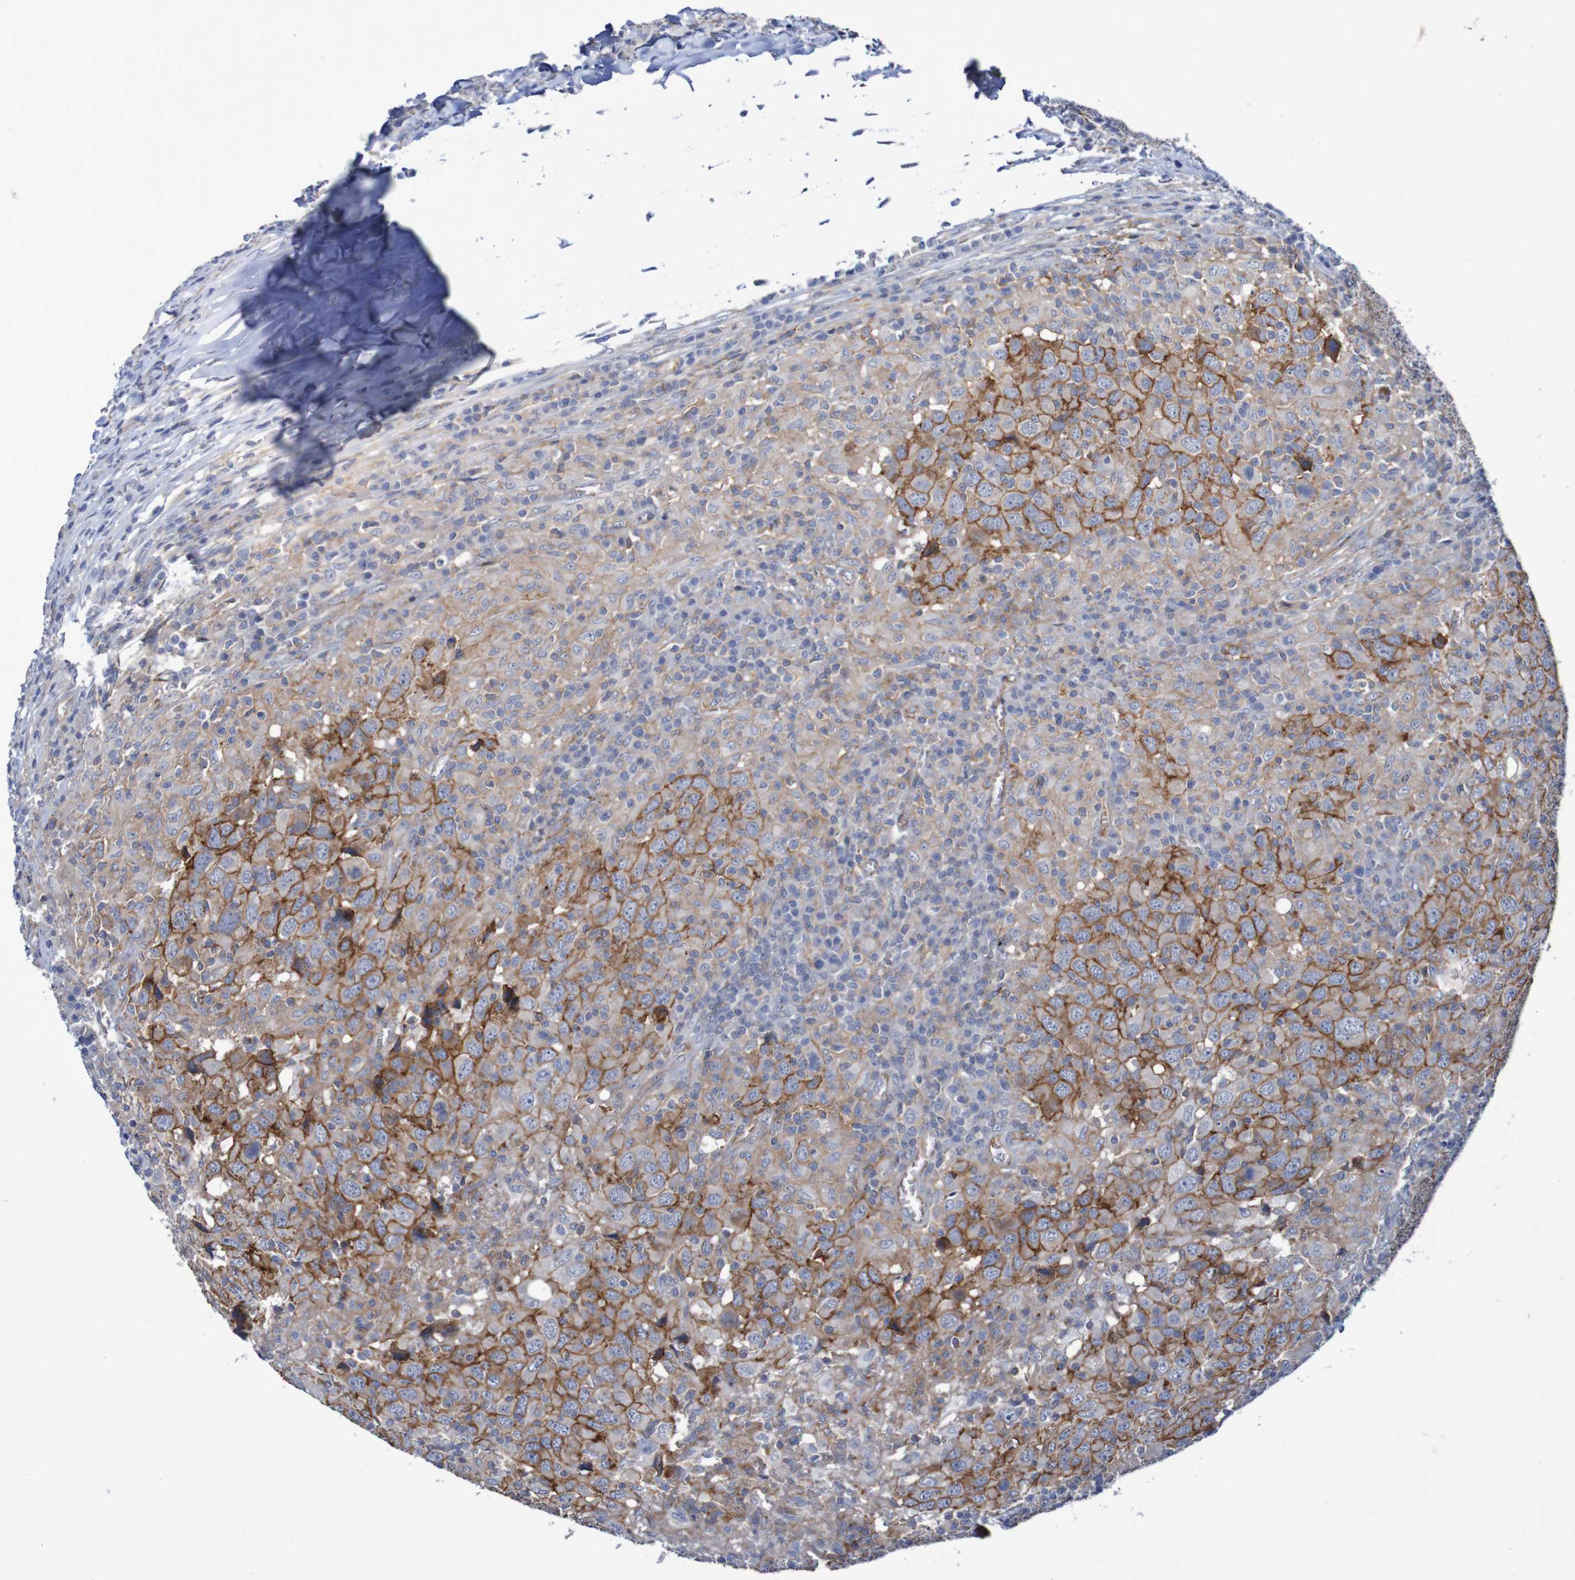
{"staining": {"intensity": "moderate", "quantity": "25%-75%", "location": "cytoplasmic/membranous"}, "tissue": "head and neck cancer", "cell_type": "Tumor cells", "image_type": "cancer", "snomed": [{"axis": "morphology", "description": "Adenocarcinoma, NOS"}, {"axis": "topography", "description": "Salivary gland"}, {"axis": "topography", "description": "Head-Neck"}], "caption": "The immunohistochemical stain highlights moderate cytoplasmic/membranous positivity in tumor cells of head and neck adenocarcinoma tissue.", "gene": "NECTIN2", "patient": {"sex": "female", "age": 65}}